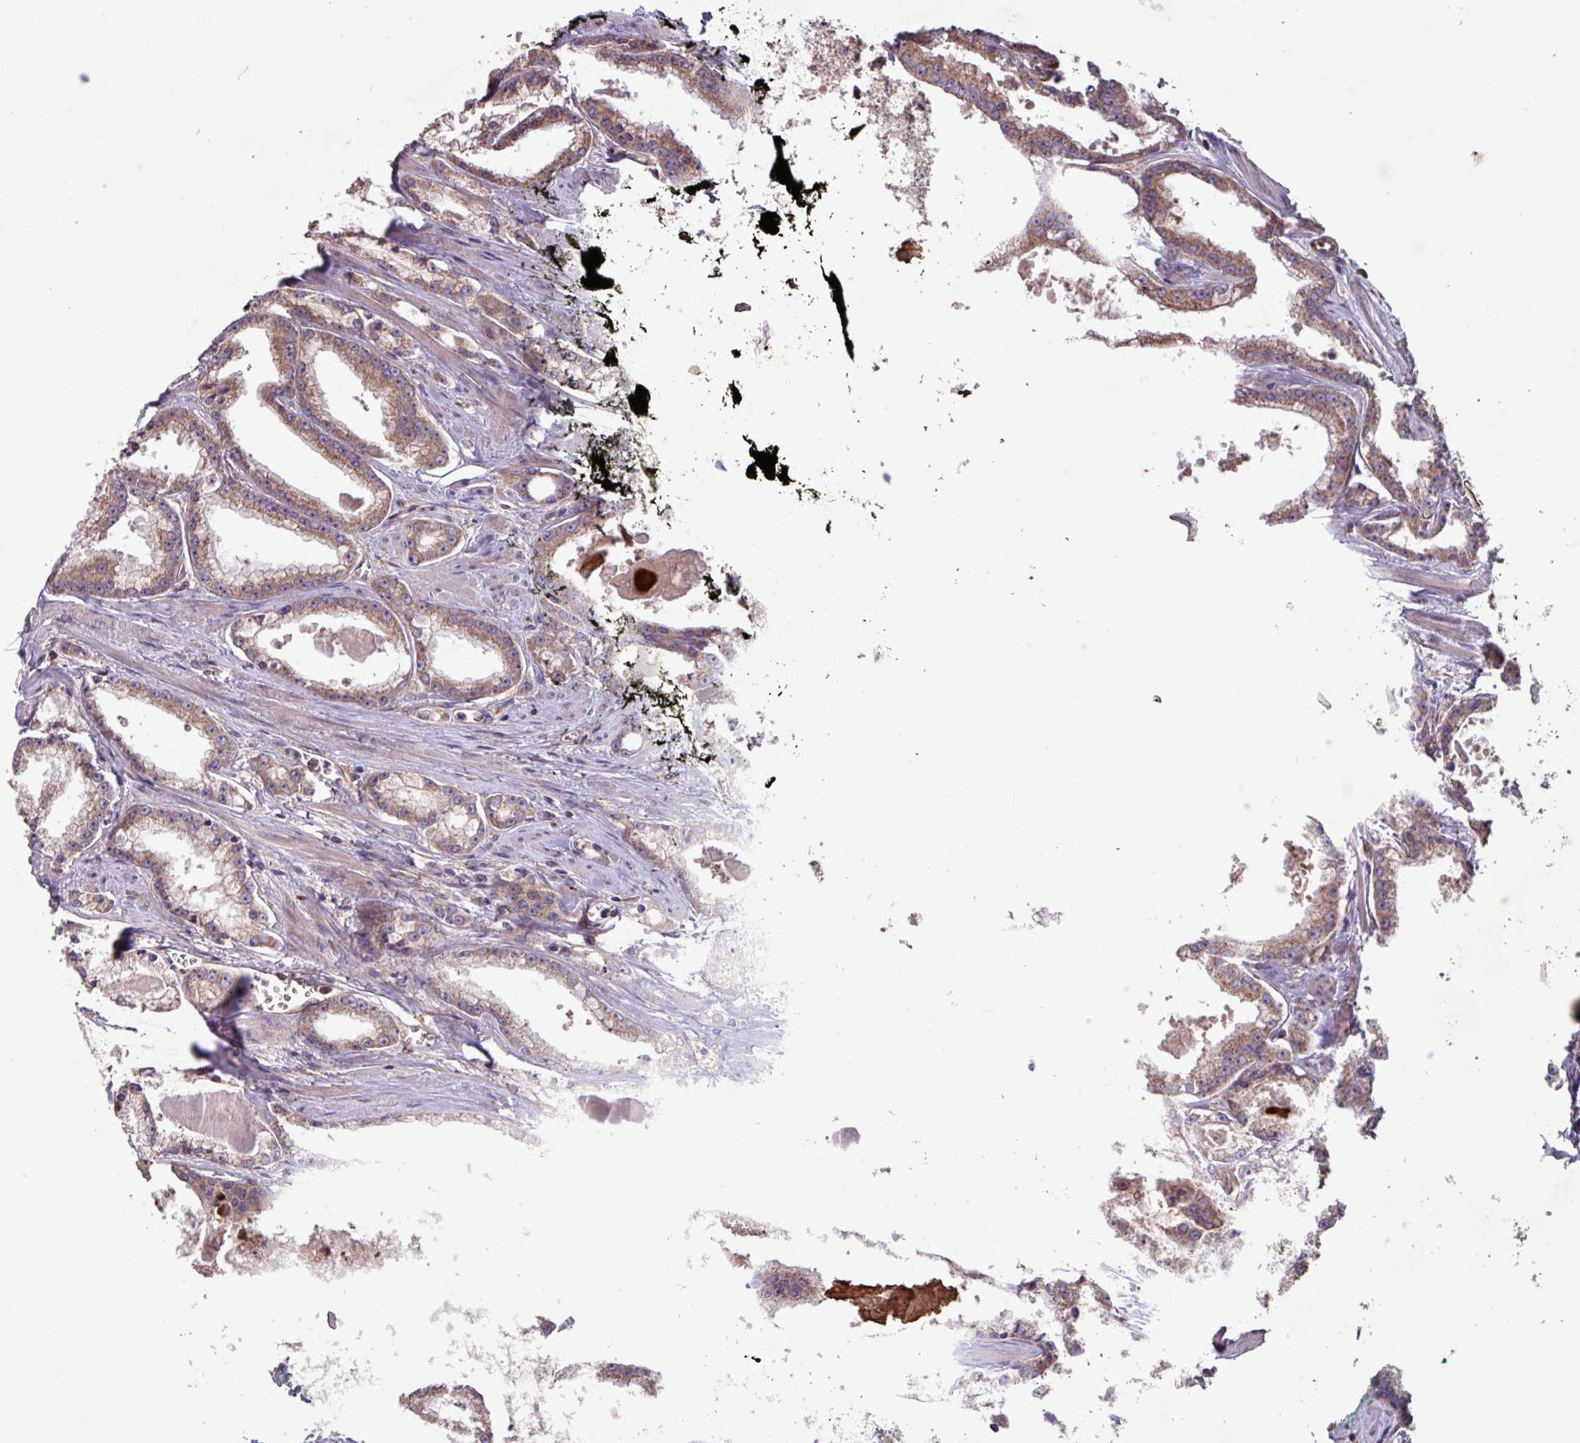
{"staining": {"intensity": "moderate", "quantity": ">75%", "location": "cytoplasmic/membranous"}, "tissue": "prostate cancer", "cell_type": "Tumor cells", "image_type": "cancer", "snomed": [{"axis": "morphology", "description": "Adenocarcinoma, Low grade"}, {"axis": "topography", "description": "Prostate and seminal vesicle, NOS"}], "caption": "Immunohistochemical staining of human prostate low-grade adenocarcinoma shows moderate cytoplasmic/membranous protein staining in approximately >75% of tumor cells.", "gene": "PTPRQ", "patient": {"sex": "male", "age": 60}}